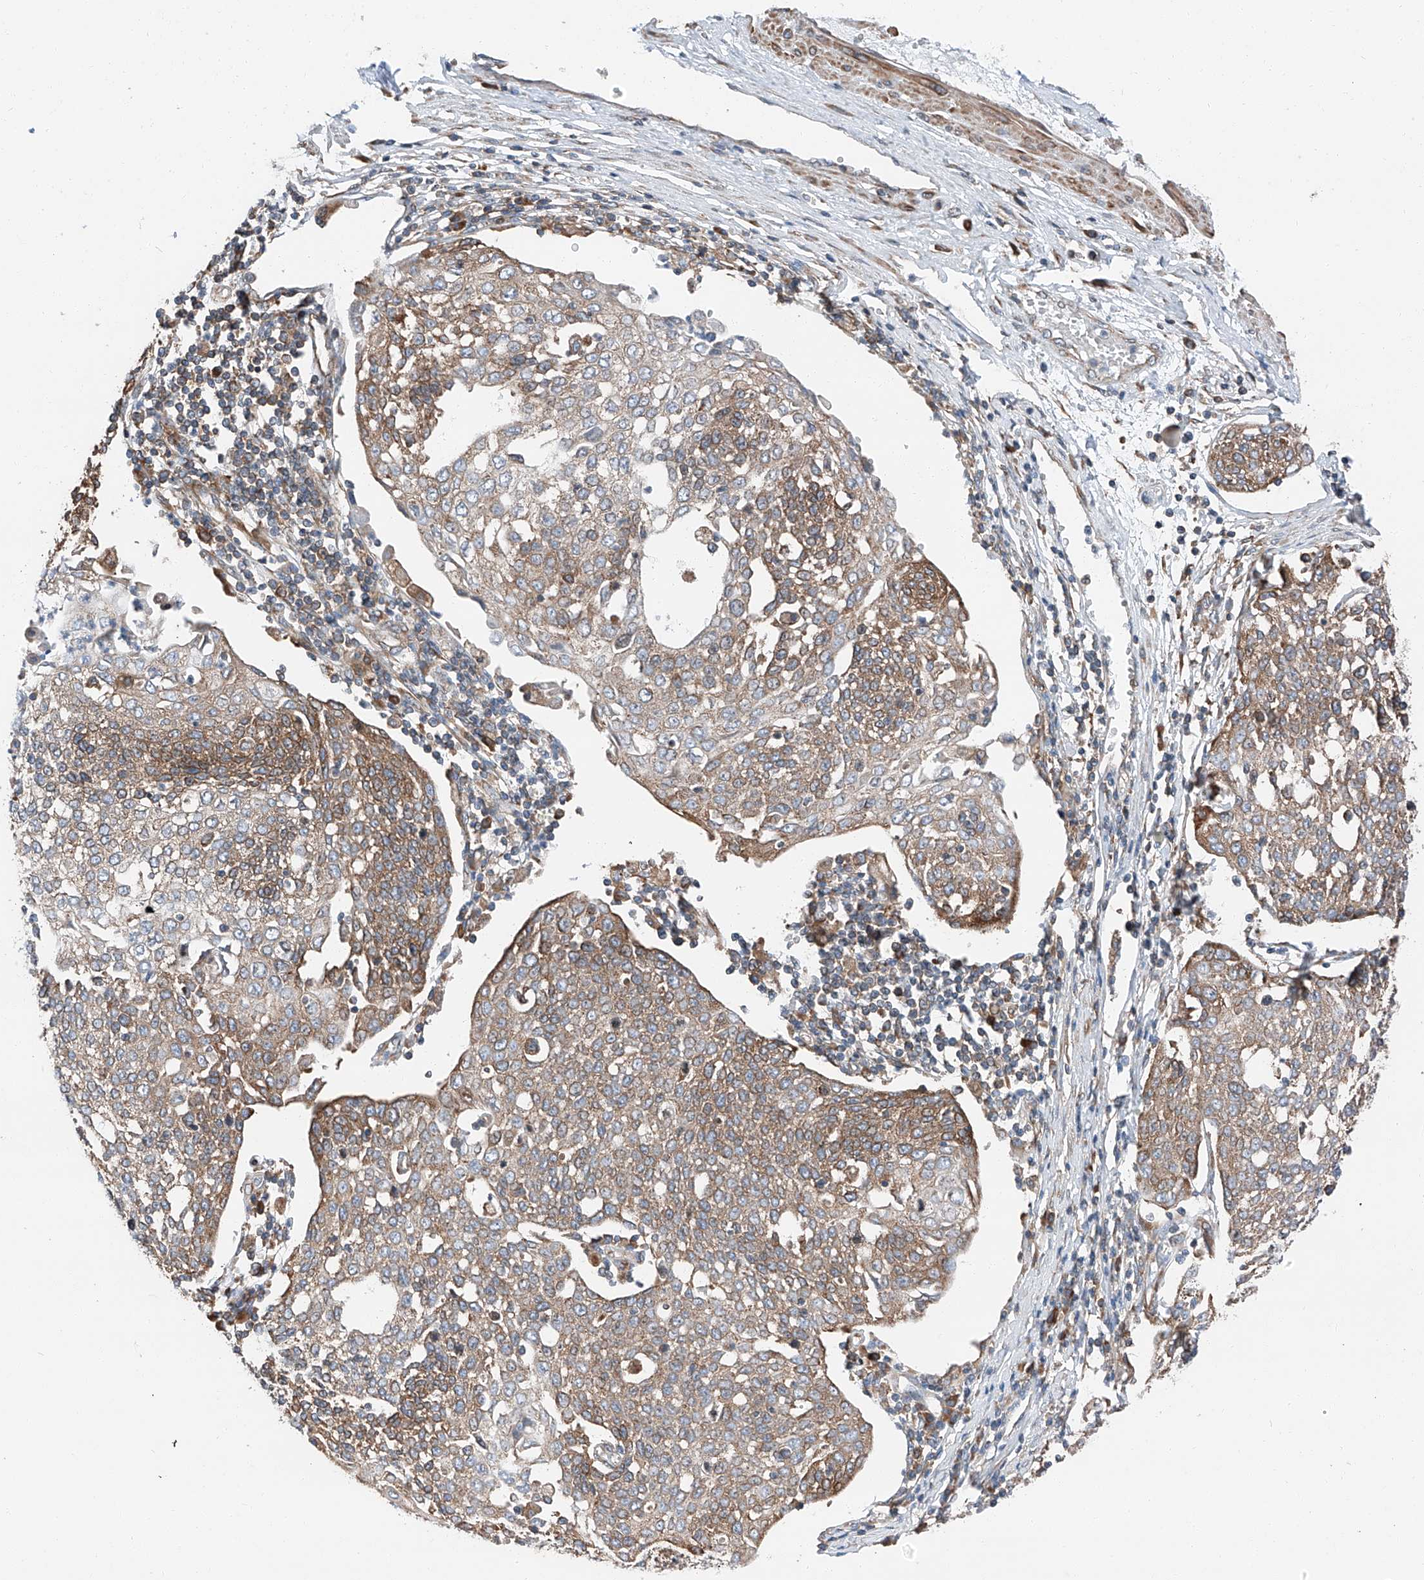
{"staining": {"intensity": "moderate", "quantity": ">75%", "location": "cytoplasmic/membranous"}, "tissue": "cervical cancer", "cell_type": "Tumor cells", "image_type": "cancer", "snomed": [{"axis": "morphology", "description": "Squamous cell carcinoma, NOS"}, {"axis": "topography", "description": "Cervix"}], "caption": "A photomicrograph of cervical cancer (squamous cell carcinoma) stained for a protein shows moderate cytoplasmic/membranous brown staining in tumor cells. (Stains: DAB in brown, nuclei in blue, Microscopy: brightfield microscopy at high magnification).", "gene": "ZC3H15", "patient": {"sex": "female", "age": 34}}